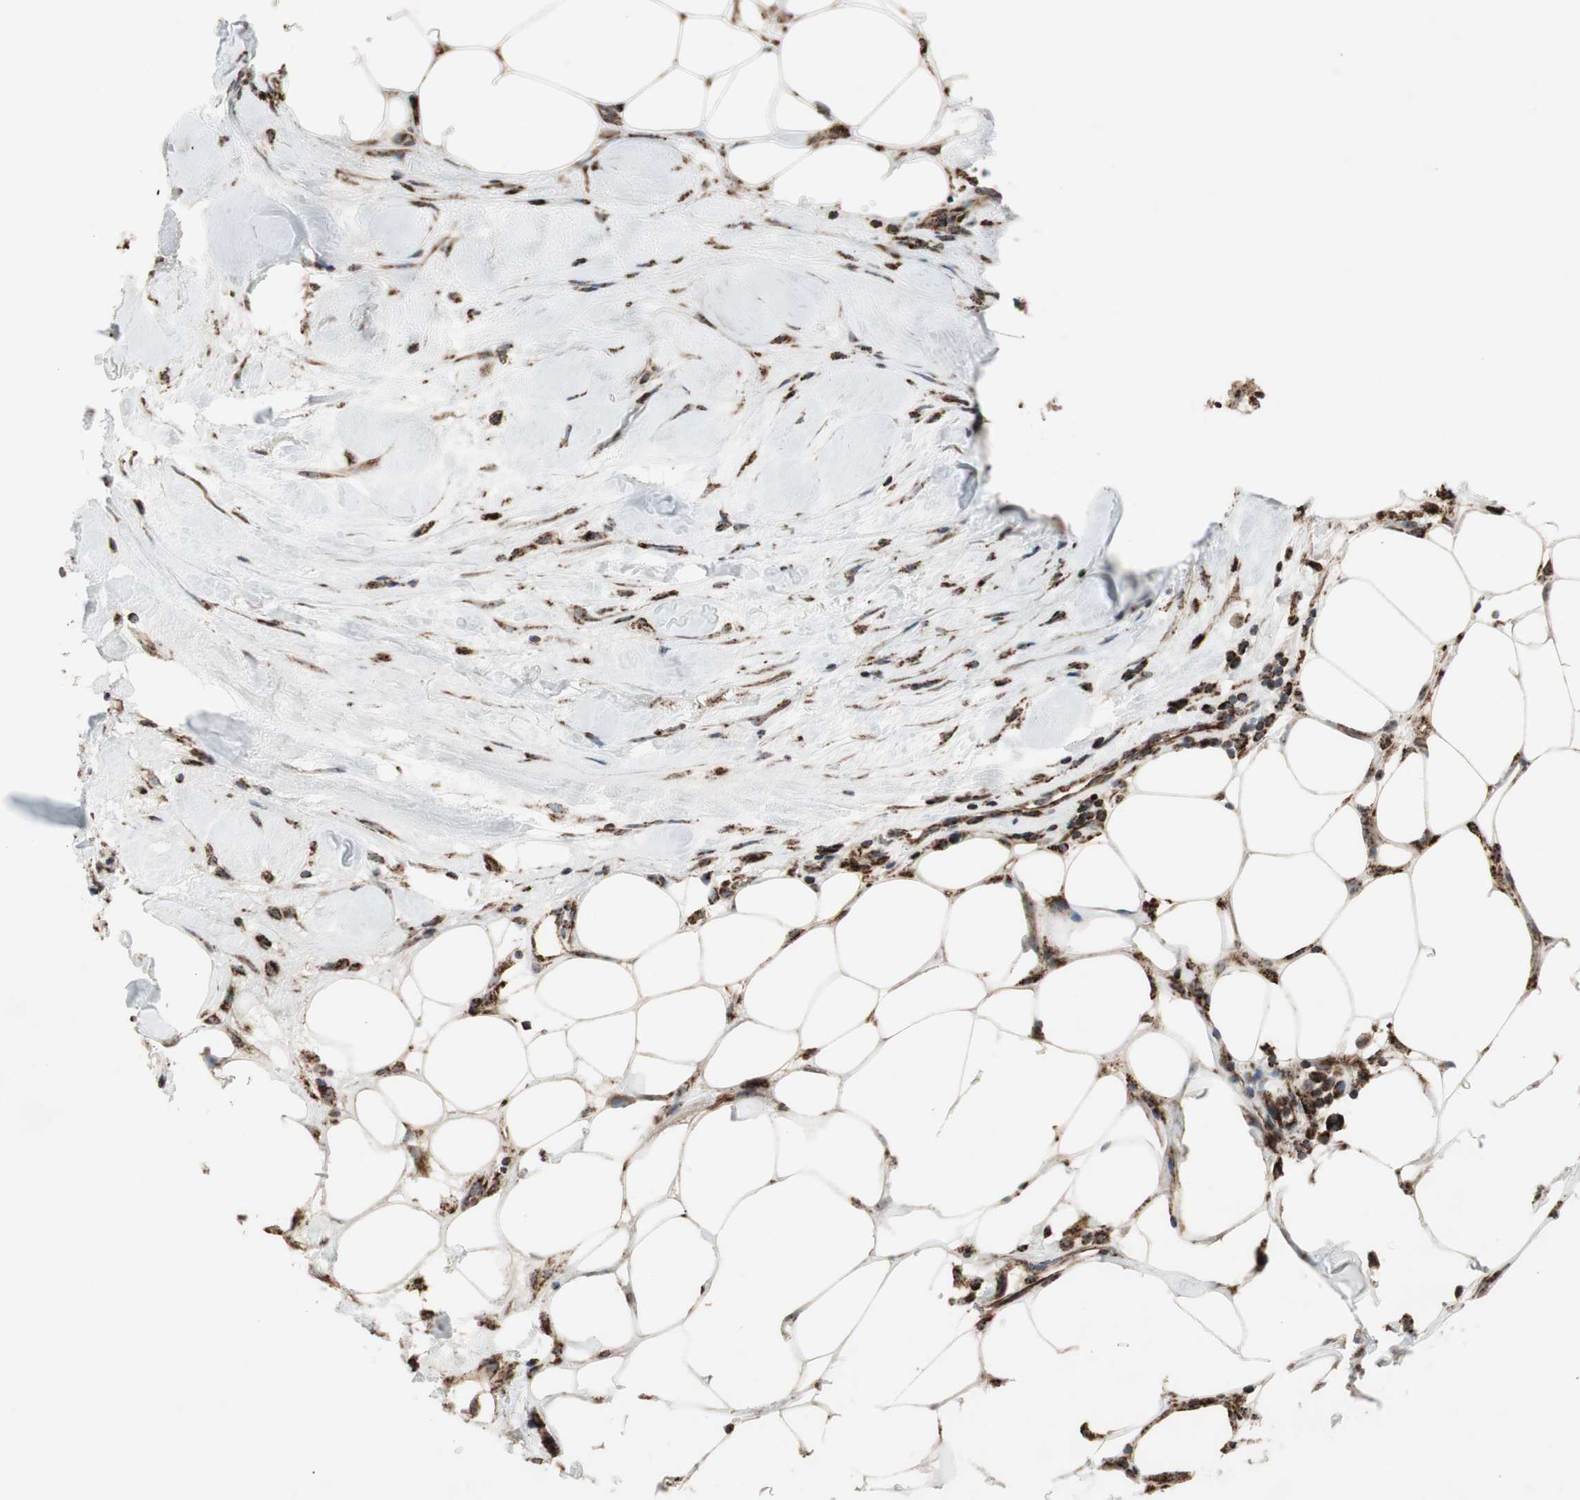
{"staining": {"intensity": "moderate", "quantity": ">75%", "location": "cytoplasmic/membranous"}, "tissue": "breast cancer", "cell_type": "Tumor cells", "image_type": "cancer", "snomed": [{"axis": "morphology", "description": "Duct carcinoma"}, {"axis": "topography", "description": "Breast"}], "caption": "A high-resolution micrograph shows immunohistochemistry (IHC) staining of breast cancer (intraductal carcinoma), which reveals moderate cytoplasmic/membranous staining in approximately >75% of tumor cells. (Stains: DAB in brown, nuclei in blue, Microscopy: brightfield microscopy at high magnification).", "gene": "CPT1A", "patient": {"sex": "female", "age": 37}}